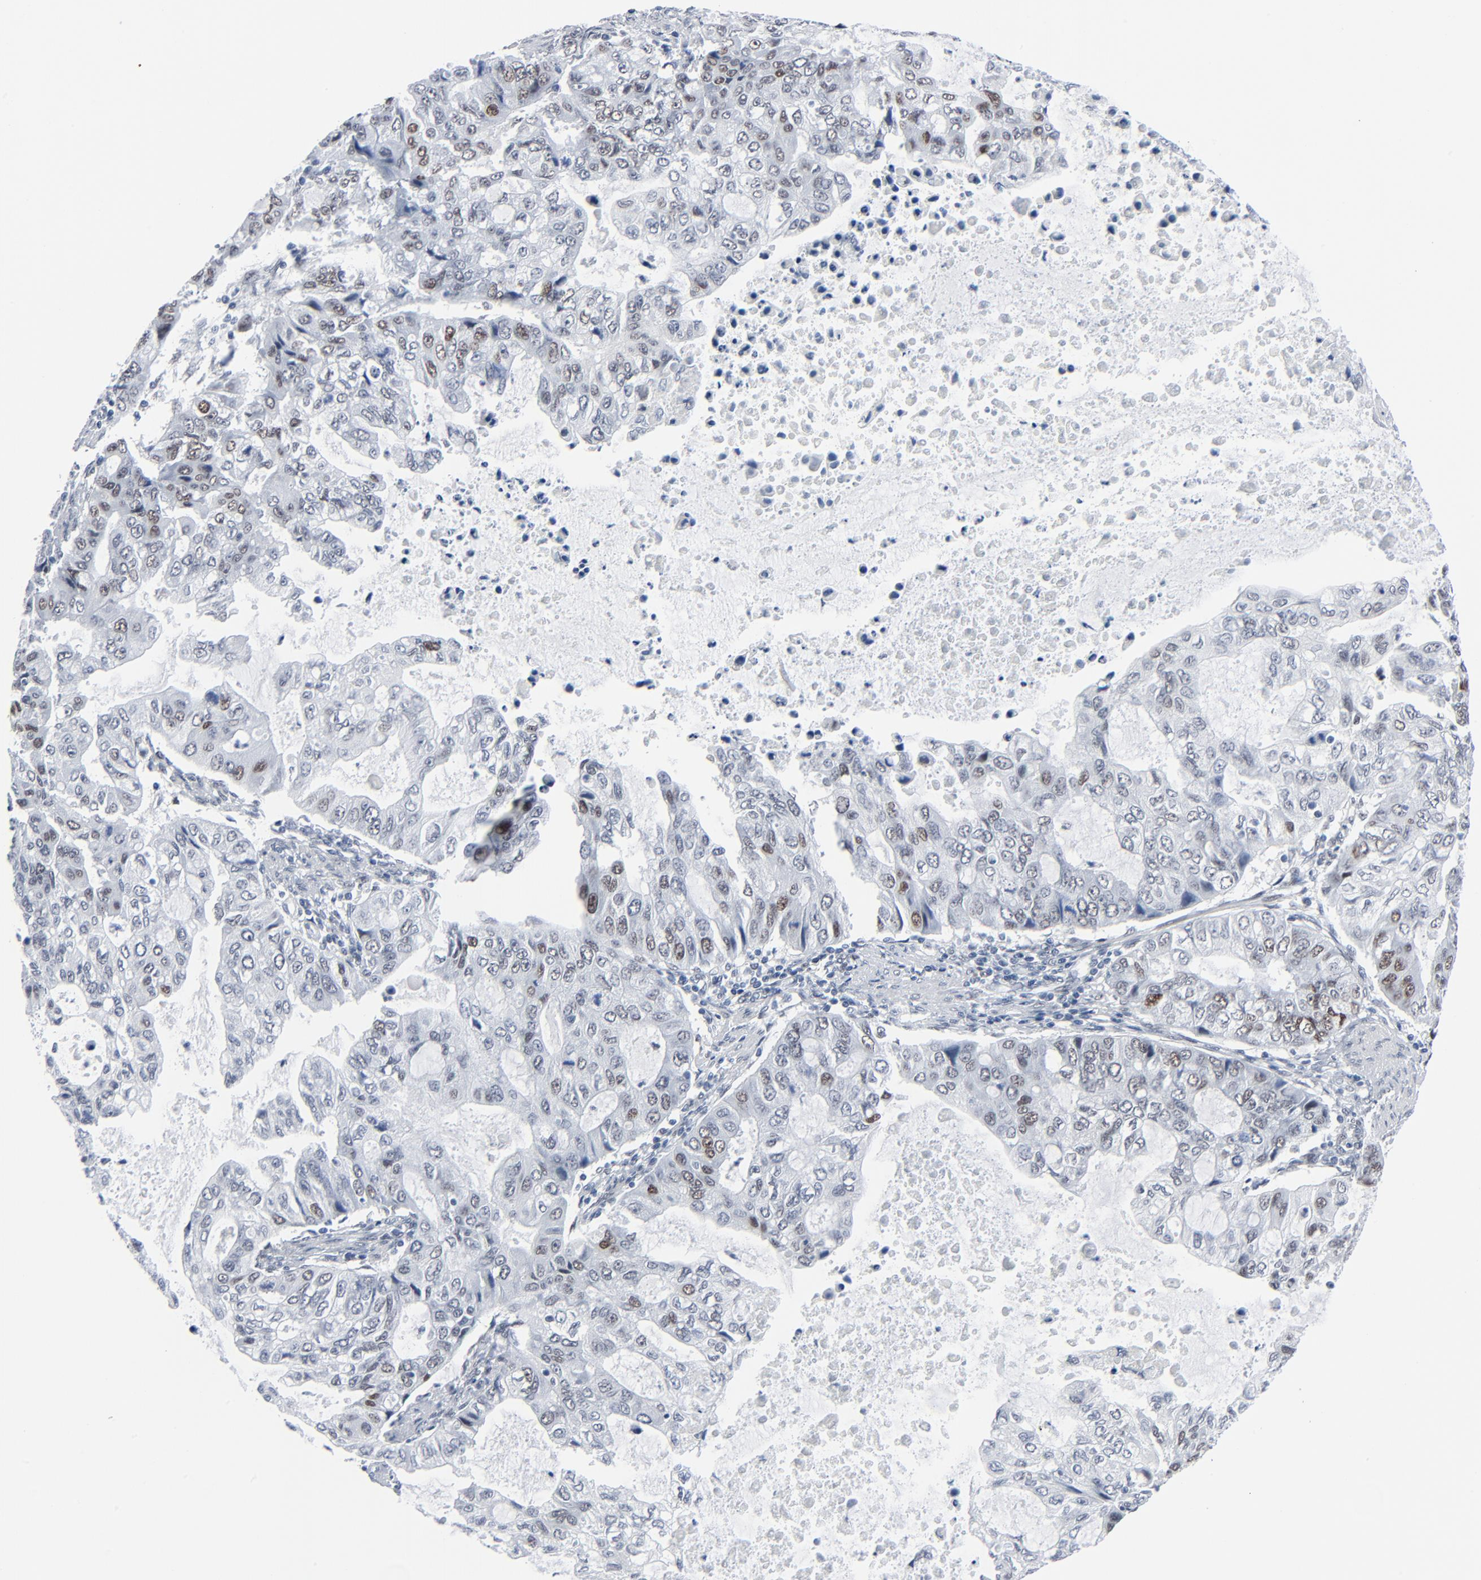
{"staining": {"intensity": "weak", "quantity": "25%-75%", "location": "nuclear"}, "tissue": "stomach cancer", "cell_type": "Tumor cells", "image_type": "cancer", "snomed": [{"axis": "morphology", "description": "Adenocarcinoma, NOS"}, {"axis": "topography", "description": "Stomach, upper"}], "caption": "Stomach cancer (adenocarcinoma) stained for a protein (brown) exhibits weak nuclear positive expression in about 25%-75% of tumor cells.", "gene": "SIRT1", "patient": {"sex": "female", "age": 52}}